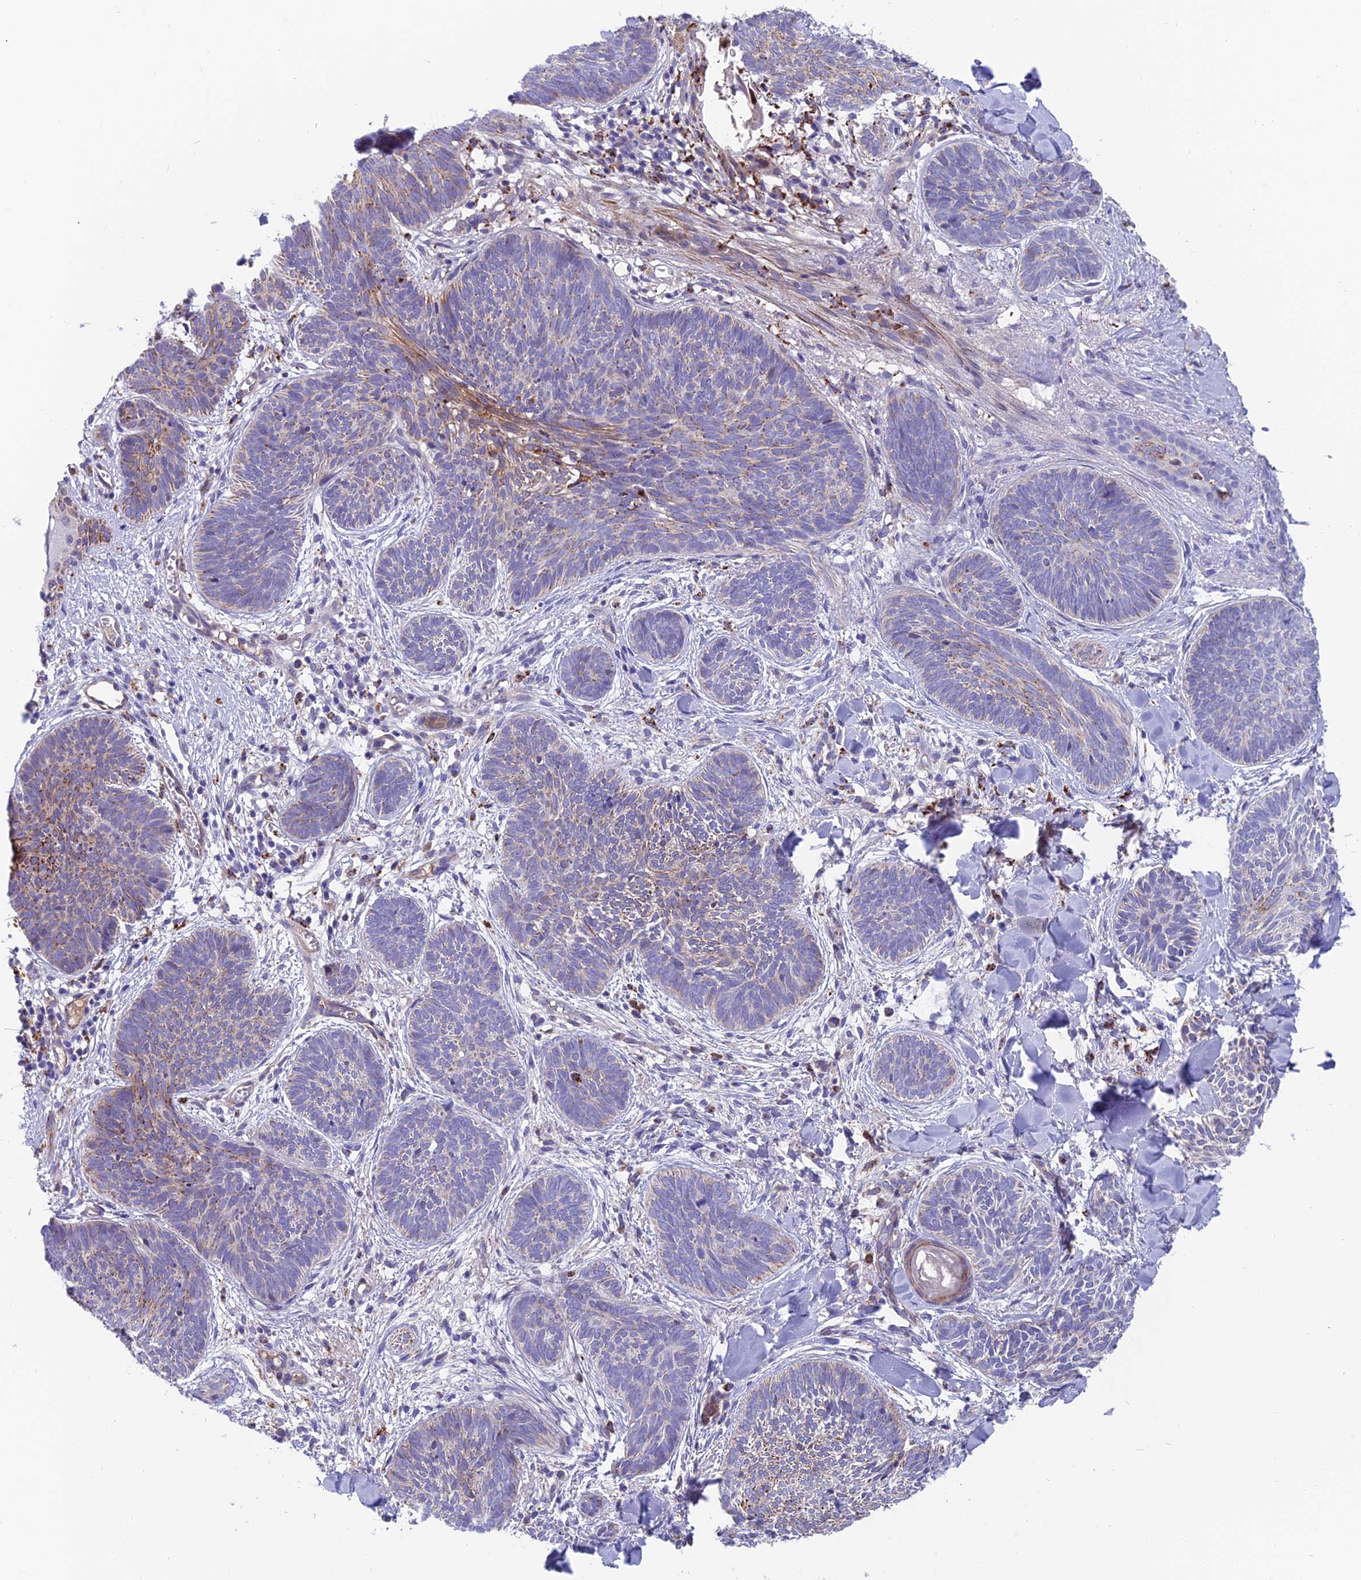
{"staining": {"intensity": "moderate", "quantity": "25%-75%", "location": "cytoplasmic/membranous"}, "tissue": "skin cancer", "cell_type": "Tumor cells", "image_type": "cancer", "snomed": [{"axis": "morphology", "description": "Basal cell carcinoma"}, {"axis": "topography", "description": "Skin"}], "caption": "Moderate cytoplasmic/membranous protein staining is present in approximately 25%-75% of tumor cells in skin basal cell carcinoma.", "gene": "TIGD6", "patient": {"sex": "female", "age": 81}}